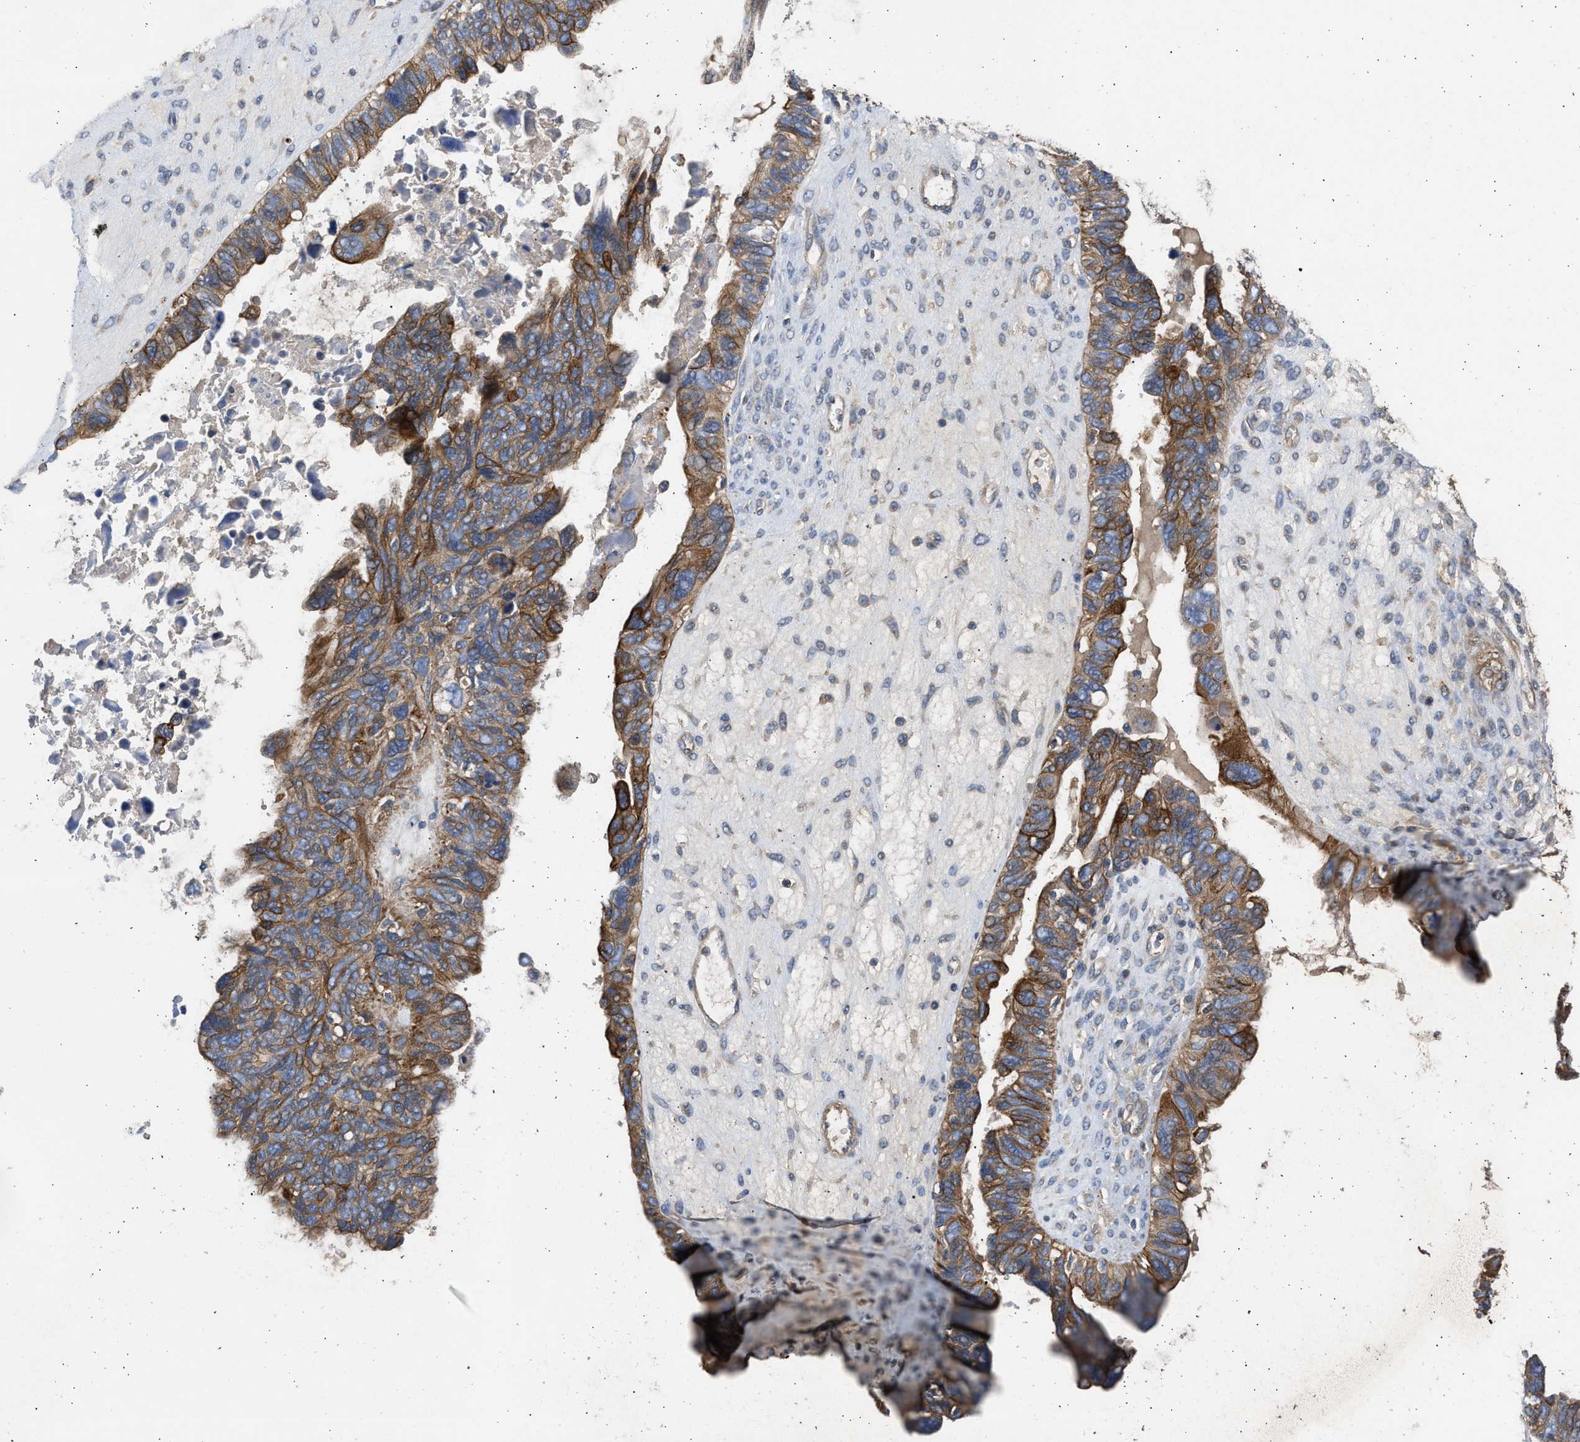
{"staining": {"intensity": "moderate", "quantity": ">75%", "location": "cytoplasmic/membranous"}, "tissue": "ovarian cancer", "cell_type": "Tumor cells", "image_type": "cancer", "snomed": [{"axis": "morphology", "description": "Cystadenocarcinoma, serous, NOS"}, {"axis": "topography", "description": "Ovary"}], "caption": "About >75% of tumor cells in serous cystadenocarcinoma (ovarian) reveal moderate cytoplasmic/membranous protein staining as visualized by brown immunohistochemical staining.", "gene": "CSRNP2", "patient": {"sex": "female", "age": 79}}